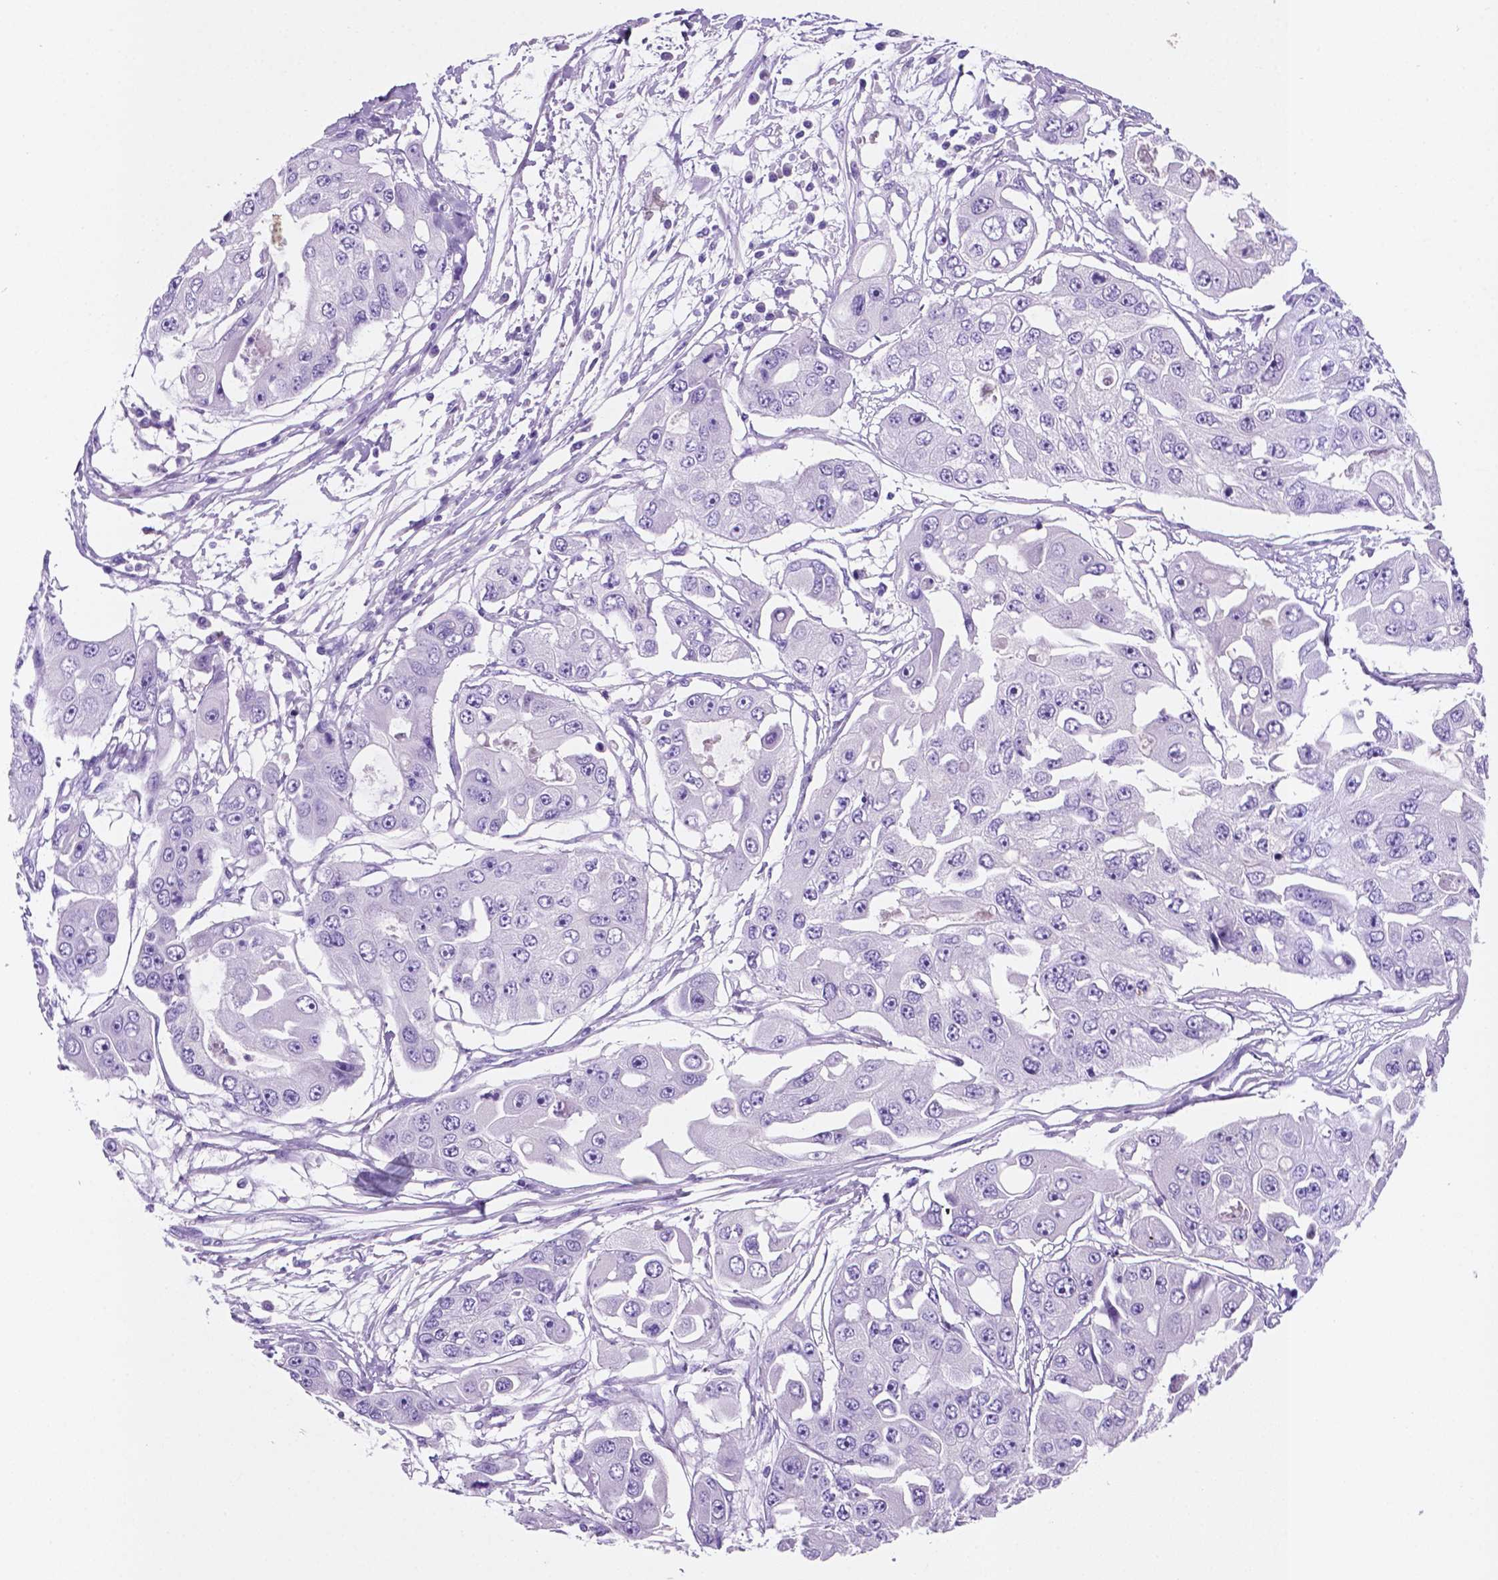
{"staining": {"intensity": "negative", "quantity": "none", "location": "none"}, "tissue": "ovarian cancer", "cell_type": "Tumor cells", "image_type": "cancer", "snomed": [{"axis": "morphology", "description": "Cystadenocarcinoma, serous, NOS"}, {"axis": "topography", "description": "Ovary"}], "caption": "Immunohistochemical staining of ovarian cancer displays no significant staining in tumor cells.", "gene": "POU4F1", "patient": {"sex": "female", "age": 56}}